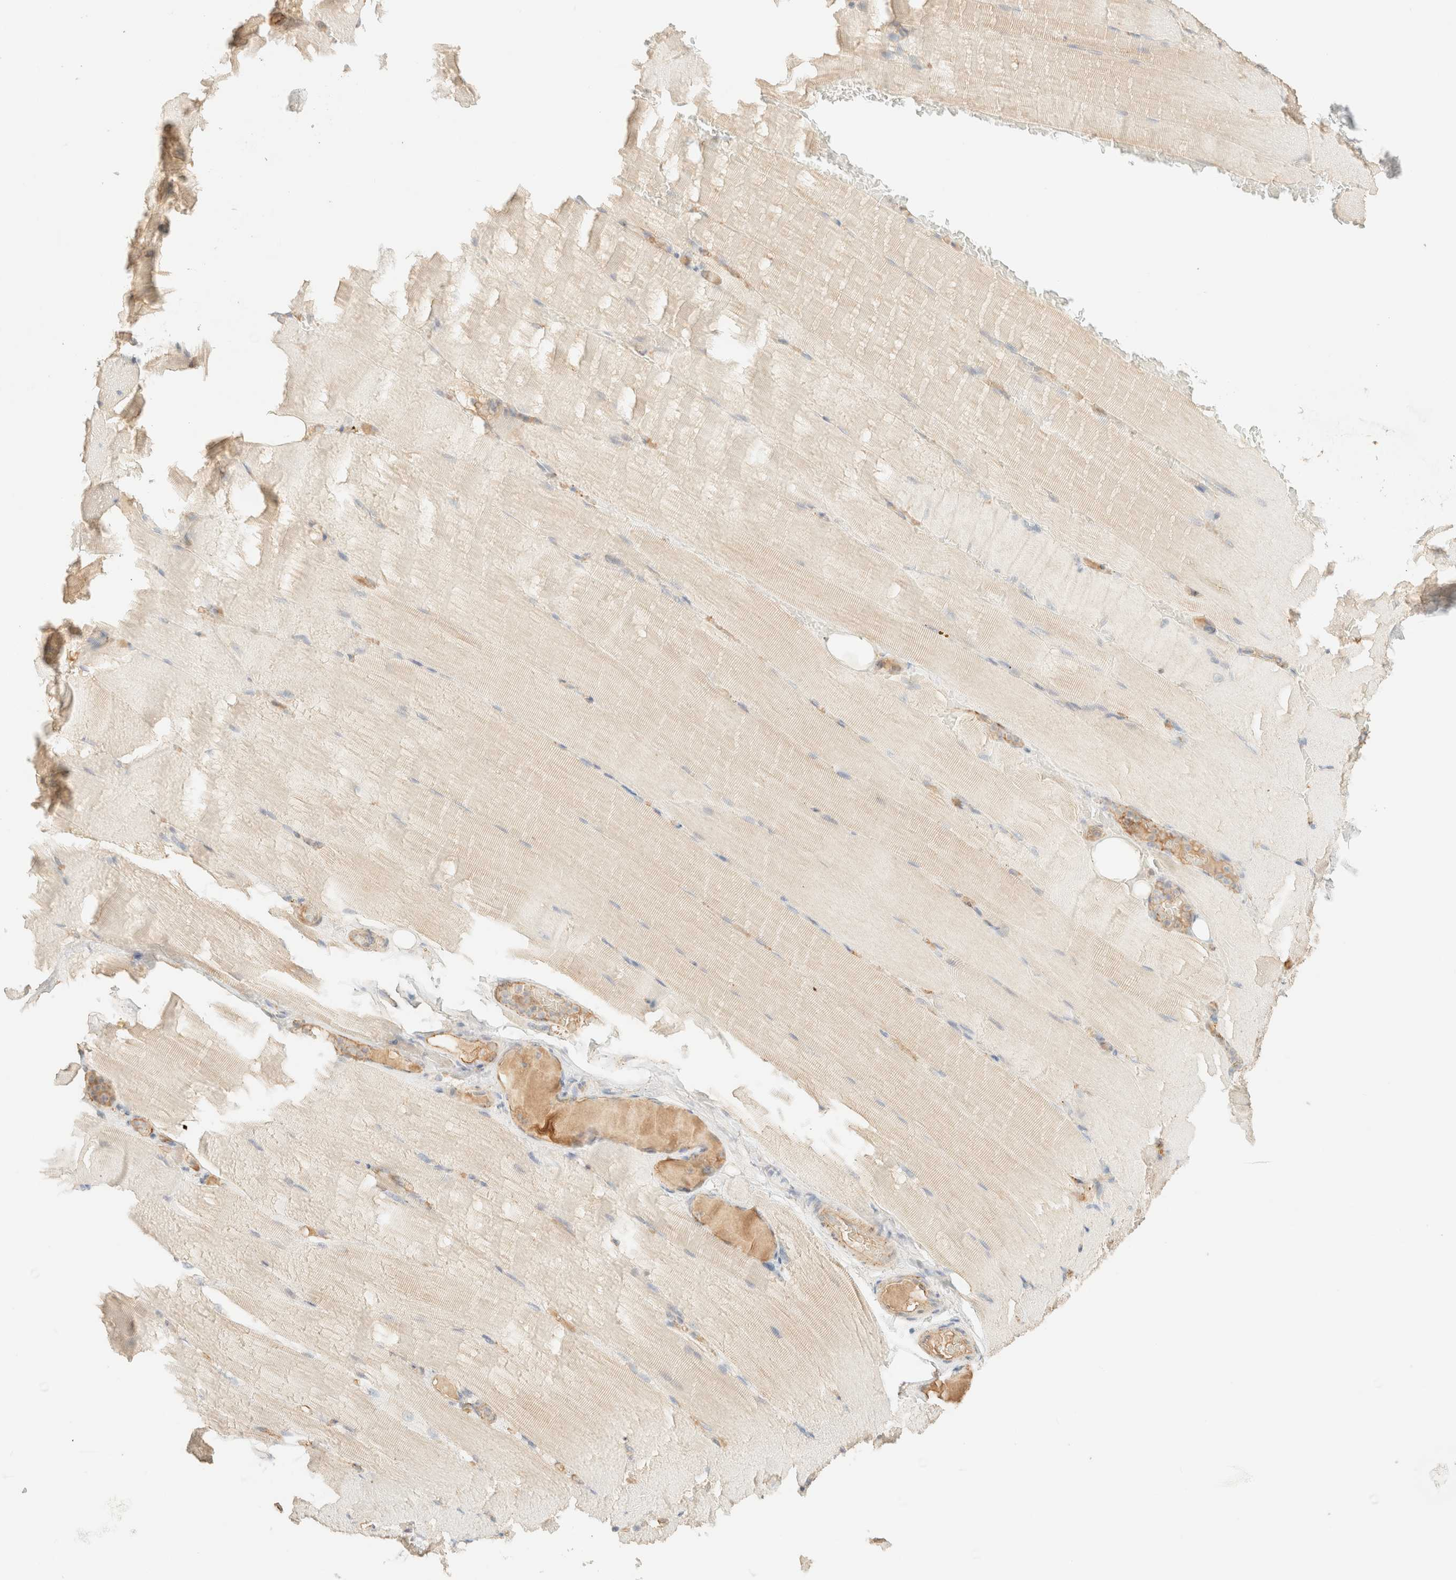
{"staining": {"intensity": "negative", "quantity": "none", "location": "none"}, "tissue": "skeletal muscle", "cell_type": "Myocytes", "image_type": "normal", "snomed": [{"axis": "morphology", "description": "Normal tissue, NOS"}, {"axis": "topography", "description": "Skeletal muscle"}, {"axis": "topography", "description": "Parathyroid gland"}], "caption": "High magnification brightfield microscopy of benign skeletal muscle stained with DAB (brown) and counterstained with hematoxylin (blue): myocytes show no significant expression. (Immunohistochemistry (ihc), brightfield microscopy, high magnification).", "gene": "SPARCL1", "patient": {"sex": "female", "age": 37}}